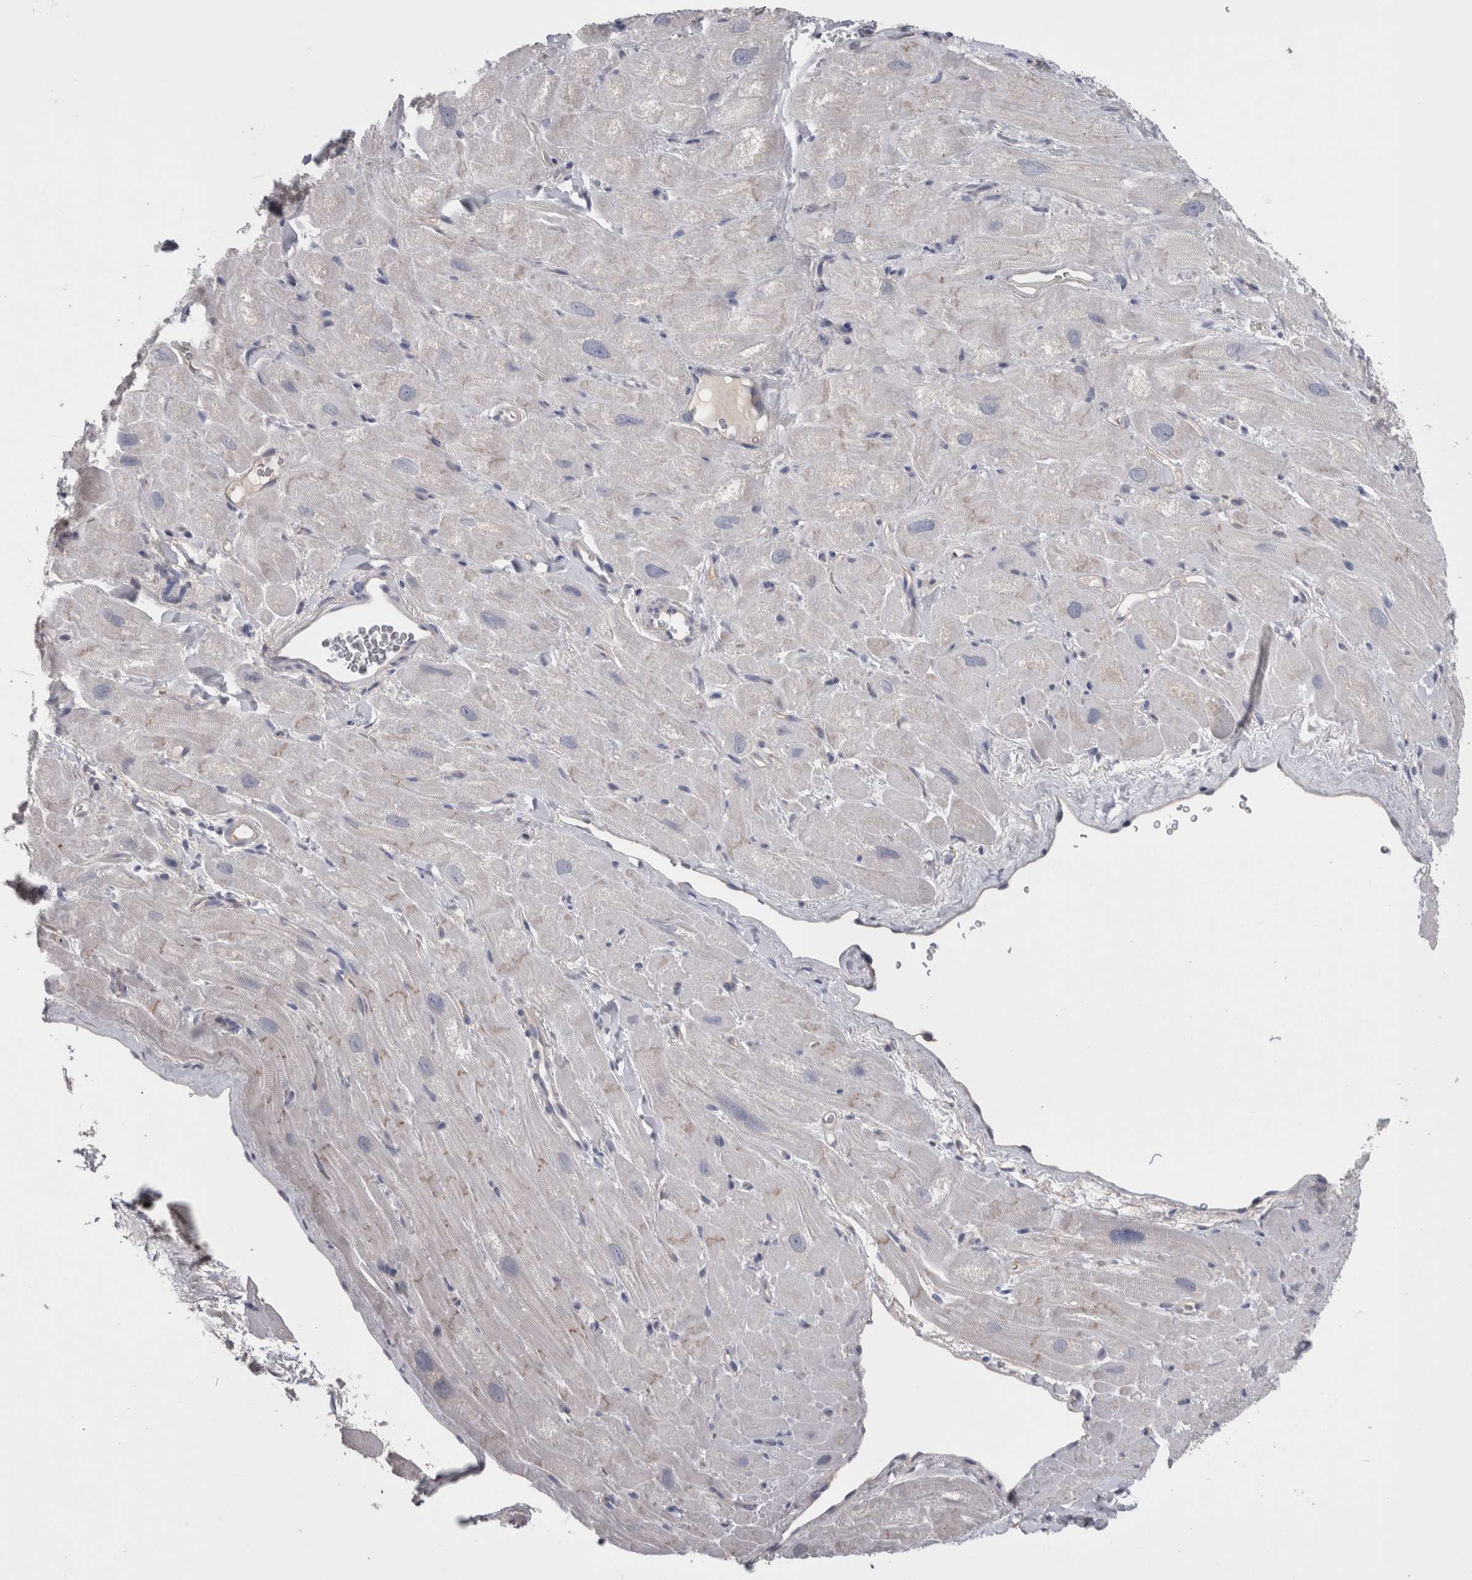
{"staining": {"intensity": "negative", "quantity": "none", "location": "none"}, "tissue": "heart muscle", "cell_type": "Cardiomyocytes", "image_type": "normal", "snomed": [{"axis": "morphology", "description": "Normal tissue, NOS"}, {"axis": "topography", "description": "Heart"}], "caption": "Immunohistochemical staining of normal human heart muscle reveals no significant expression in cardiomyocytes. (Stains: DAB IHC with hematoxylin counter stain, Microscopy: brightfield microscopy at high magnification).", "gene": "NECTIN2", "patient": {"sex": "male", "age": 49}}